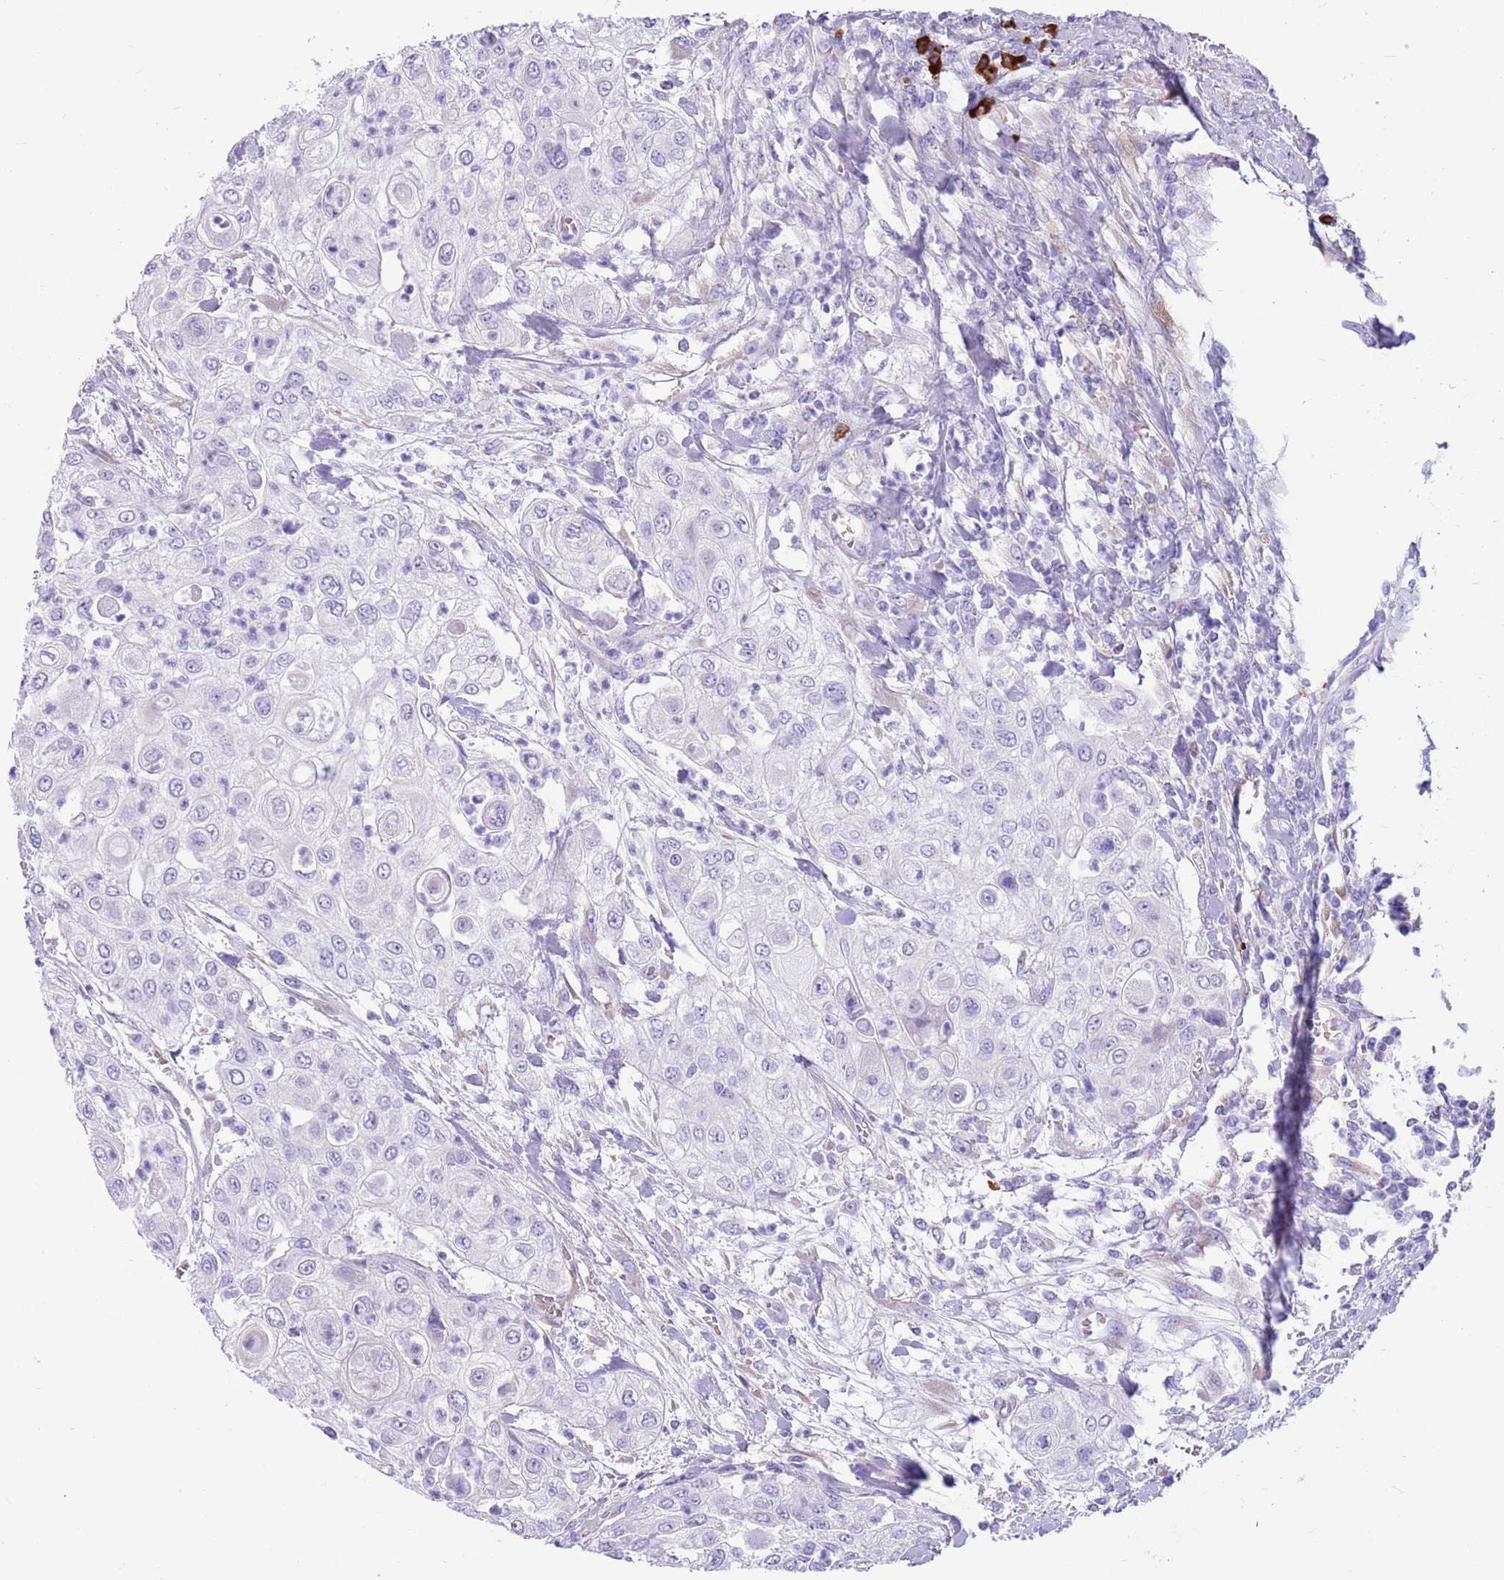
{"staining": {"intensity": "negative", "quantity": "none", "location": "none"}, "tissue": "urothelial cancer", "cell_type": "Tumor cells", "image_type": "cancer", "snomed": [{"axis": "morphology", "description": "Urothelial carcinoma, High grade"}, {"axis": "topography", "description": "Urinary bladder"}], "caption": "IHC photomicrograph of high-grade urothelial carcinoma stained for a protein (brown), which exhibits no positivity in tumor cells.", "gene": "LY6G5B", "patient": {"sex": "female", "age": 79}}